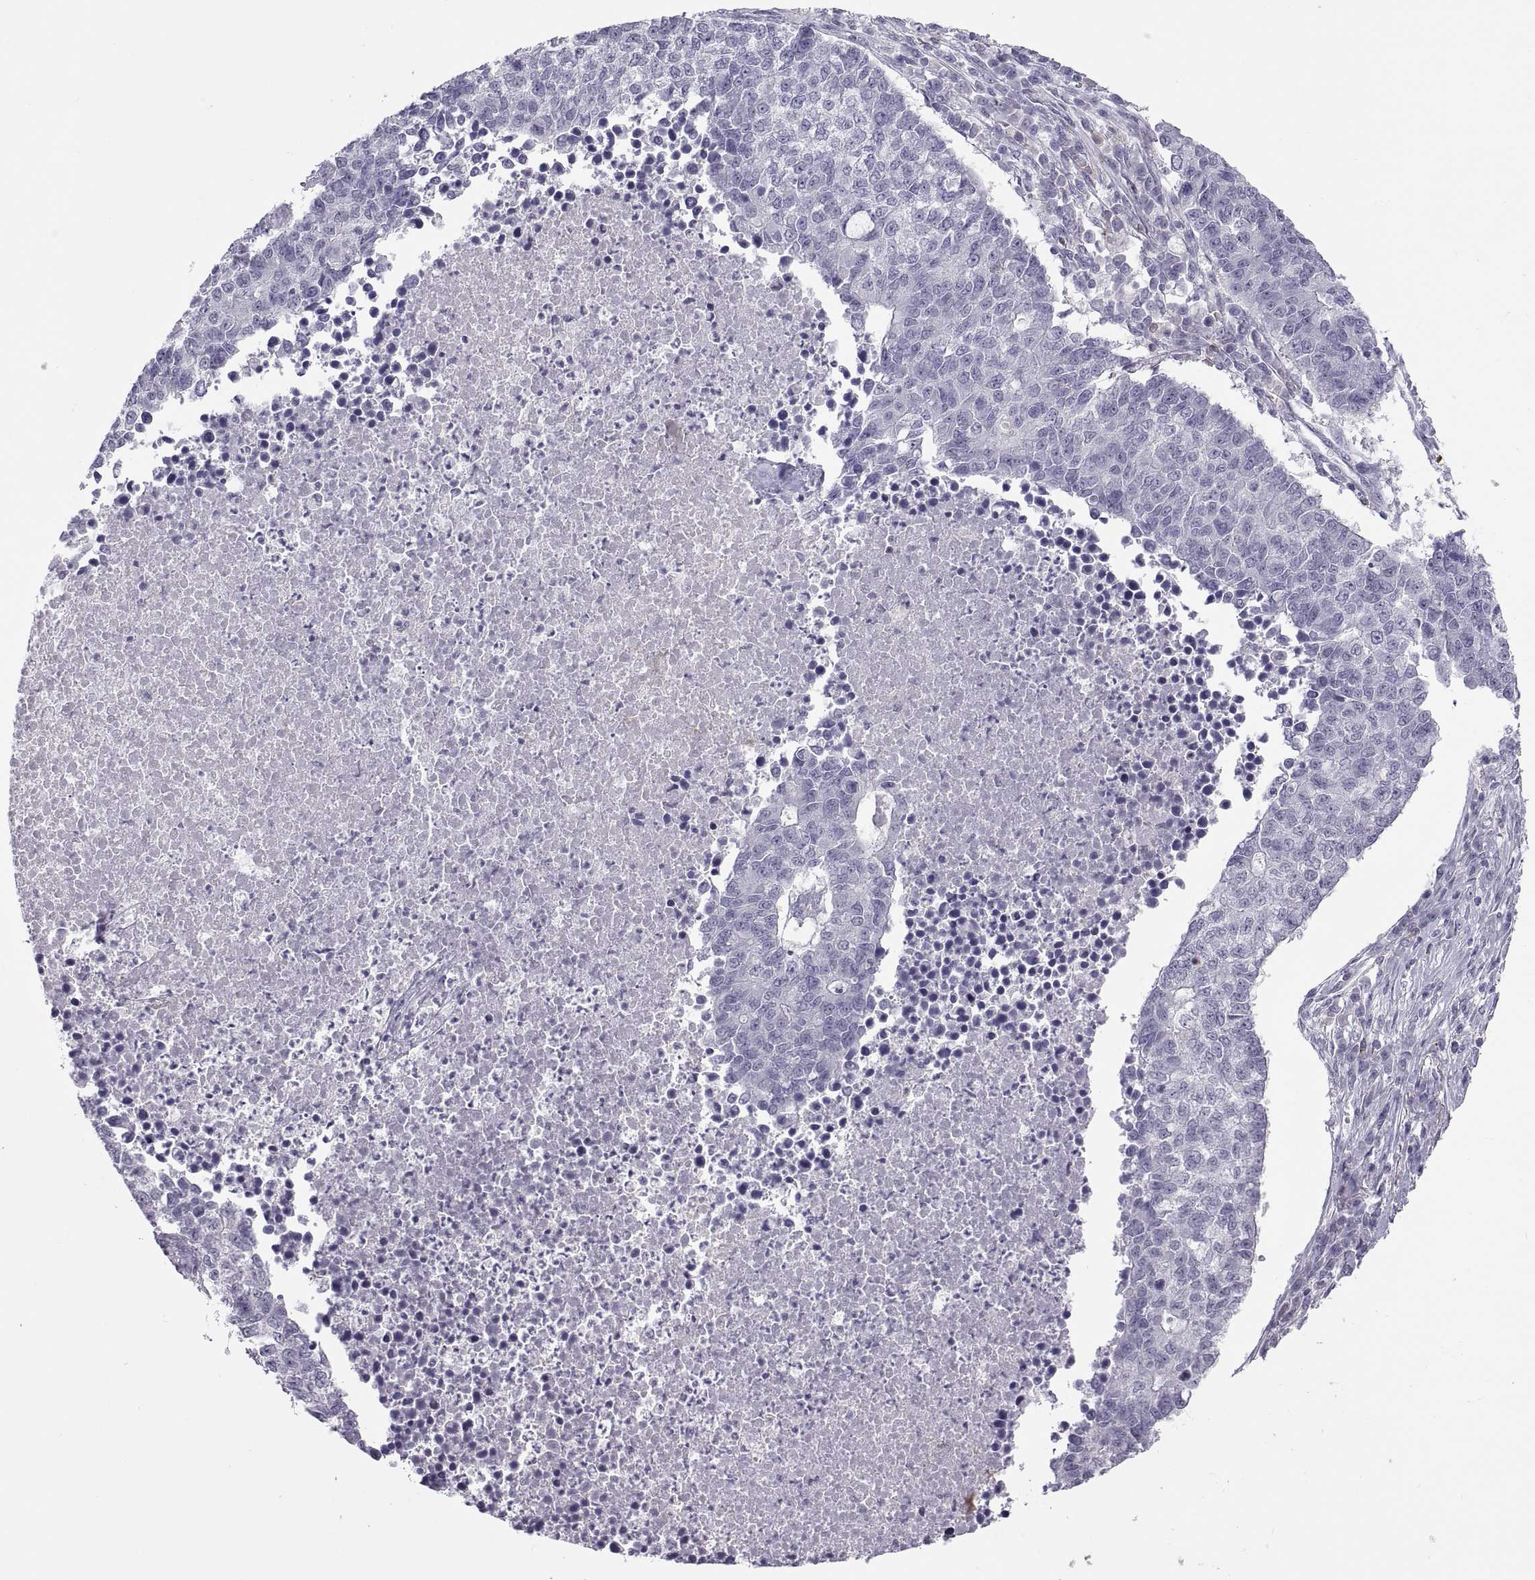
{"staining": {"intensity": "negative", "quantity": "none", "location": "none"}, "tissue": "lung cancer", "cell_type": "Tumor cells", "image_type": "cancer", "snomed": [{"axis": "morphology", "description": "Adenocarcinoma, NOS"}, {"axis": "topography", "description": "Lung"}], "caption": "Image shows no protein positivity in tumor cells of lung cancer tissue. (Brightfield microscopy of DAB (3,3'-diaminobenzidine) immunohistochemistry at high magnification).", "gene": "TTC21A", "patient": {"sex": "male", "age": 57}}